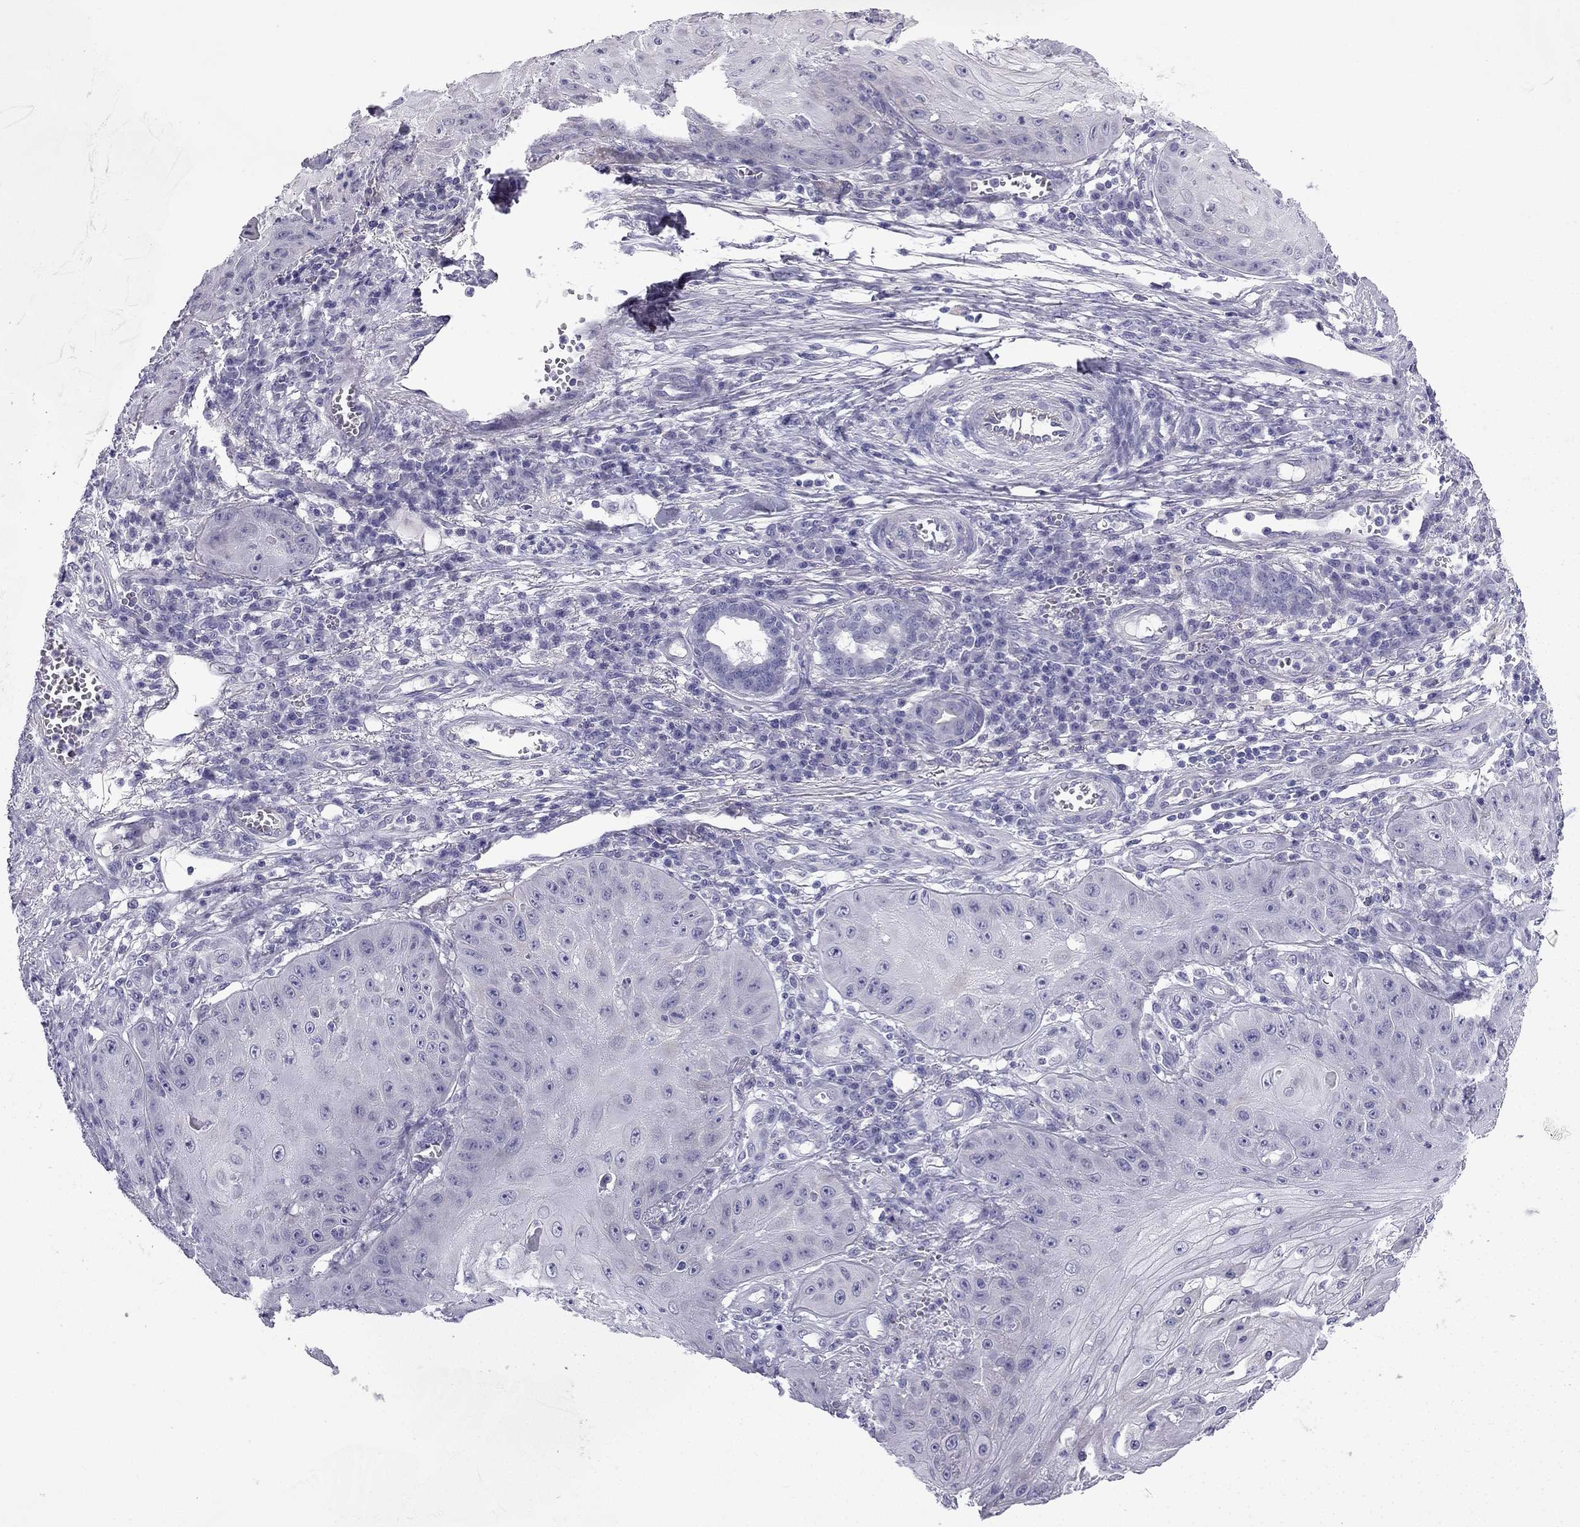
{"staining": {"intensity": "negative", "quantity": "none", "location": "none"}, "tissue": "skin cancer", "cell_type": "Tumor cells", "image_type": "cancer", "snomed": [{"axis": "morphology", "description": "Squamous cell carcinoma, NOS"}, {"axis": "topography", "description": "Skin"}], "caption": "Photomicrograph shows no significant protein staining in tumor cells of skin cancer. (Brightfield microscopy of DAB immunohistochemistry at high magnification).", "gene": "CFAP53", "patient": {"sex": "male", "age": 70}}